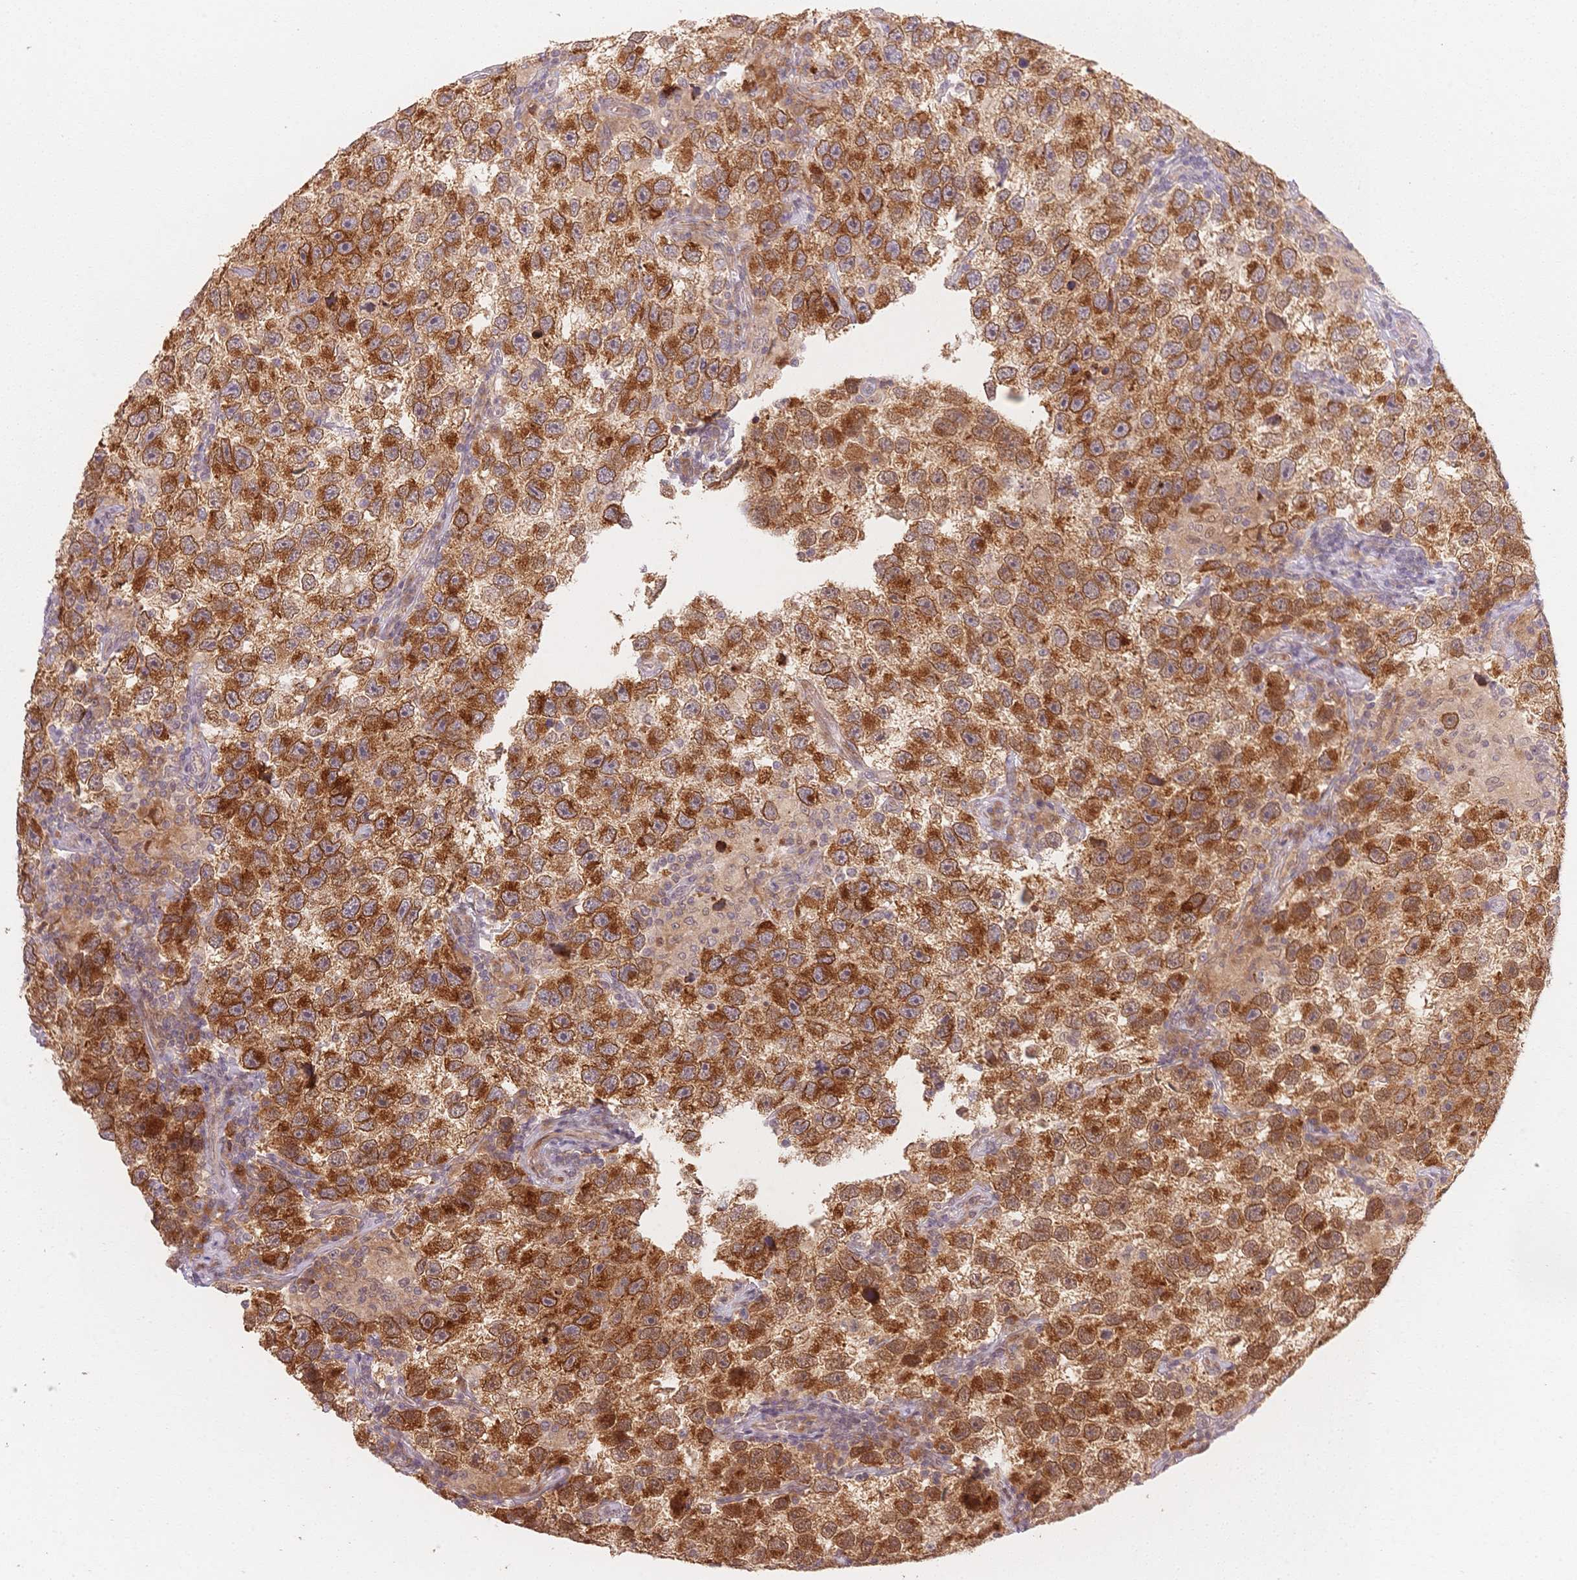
{"staining": {"intensity": "strong", "quantity": ">75%", "location": "cytoplasmic/membranous,nuclear"}, "tissue": "testis cancer", "cell_type": "Tumor cells", "image_type": "cancer", "snomed": [{"axis": "morphology", "description": "Seminoma, NOS"}, {"axis": "topography", "description": "Testis"}], "caption": "Protein staining of testis cancer tissue displays strong cytoplasmic/membranous and nuclear positivity in approximately >75% of tumor cells. Nuclei are stained in blue.", "gene": "STK39", "patient": {"sex": "male", "age": 26}}